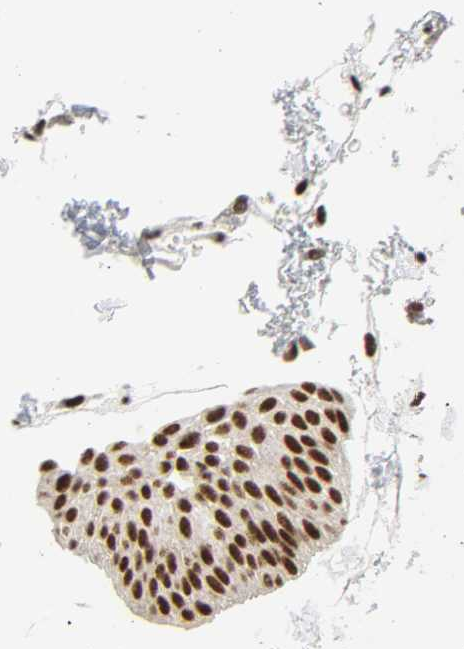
{"staining": {"intensity": "strong", "quantity": ">75%", "location": "nuclear"}, "tissue": "urothelial cancer", "cell_type": "Tumor cells", "image_type": "cancer", "snomed": [{"axis": "morphology", "description": "Urothelial carcinoma, Low grade"}, {"axis": "topography", "description": "Urinary bladder"}], "caption": "Approximately >75% of tumor cells in human urothelial cancer reveal strong nuclear protein positivity as visualized by brown immunohistochemical staining.", "gene": "CDK7", "patient": {"sex": "female", "age": 60}}